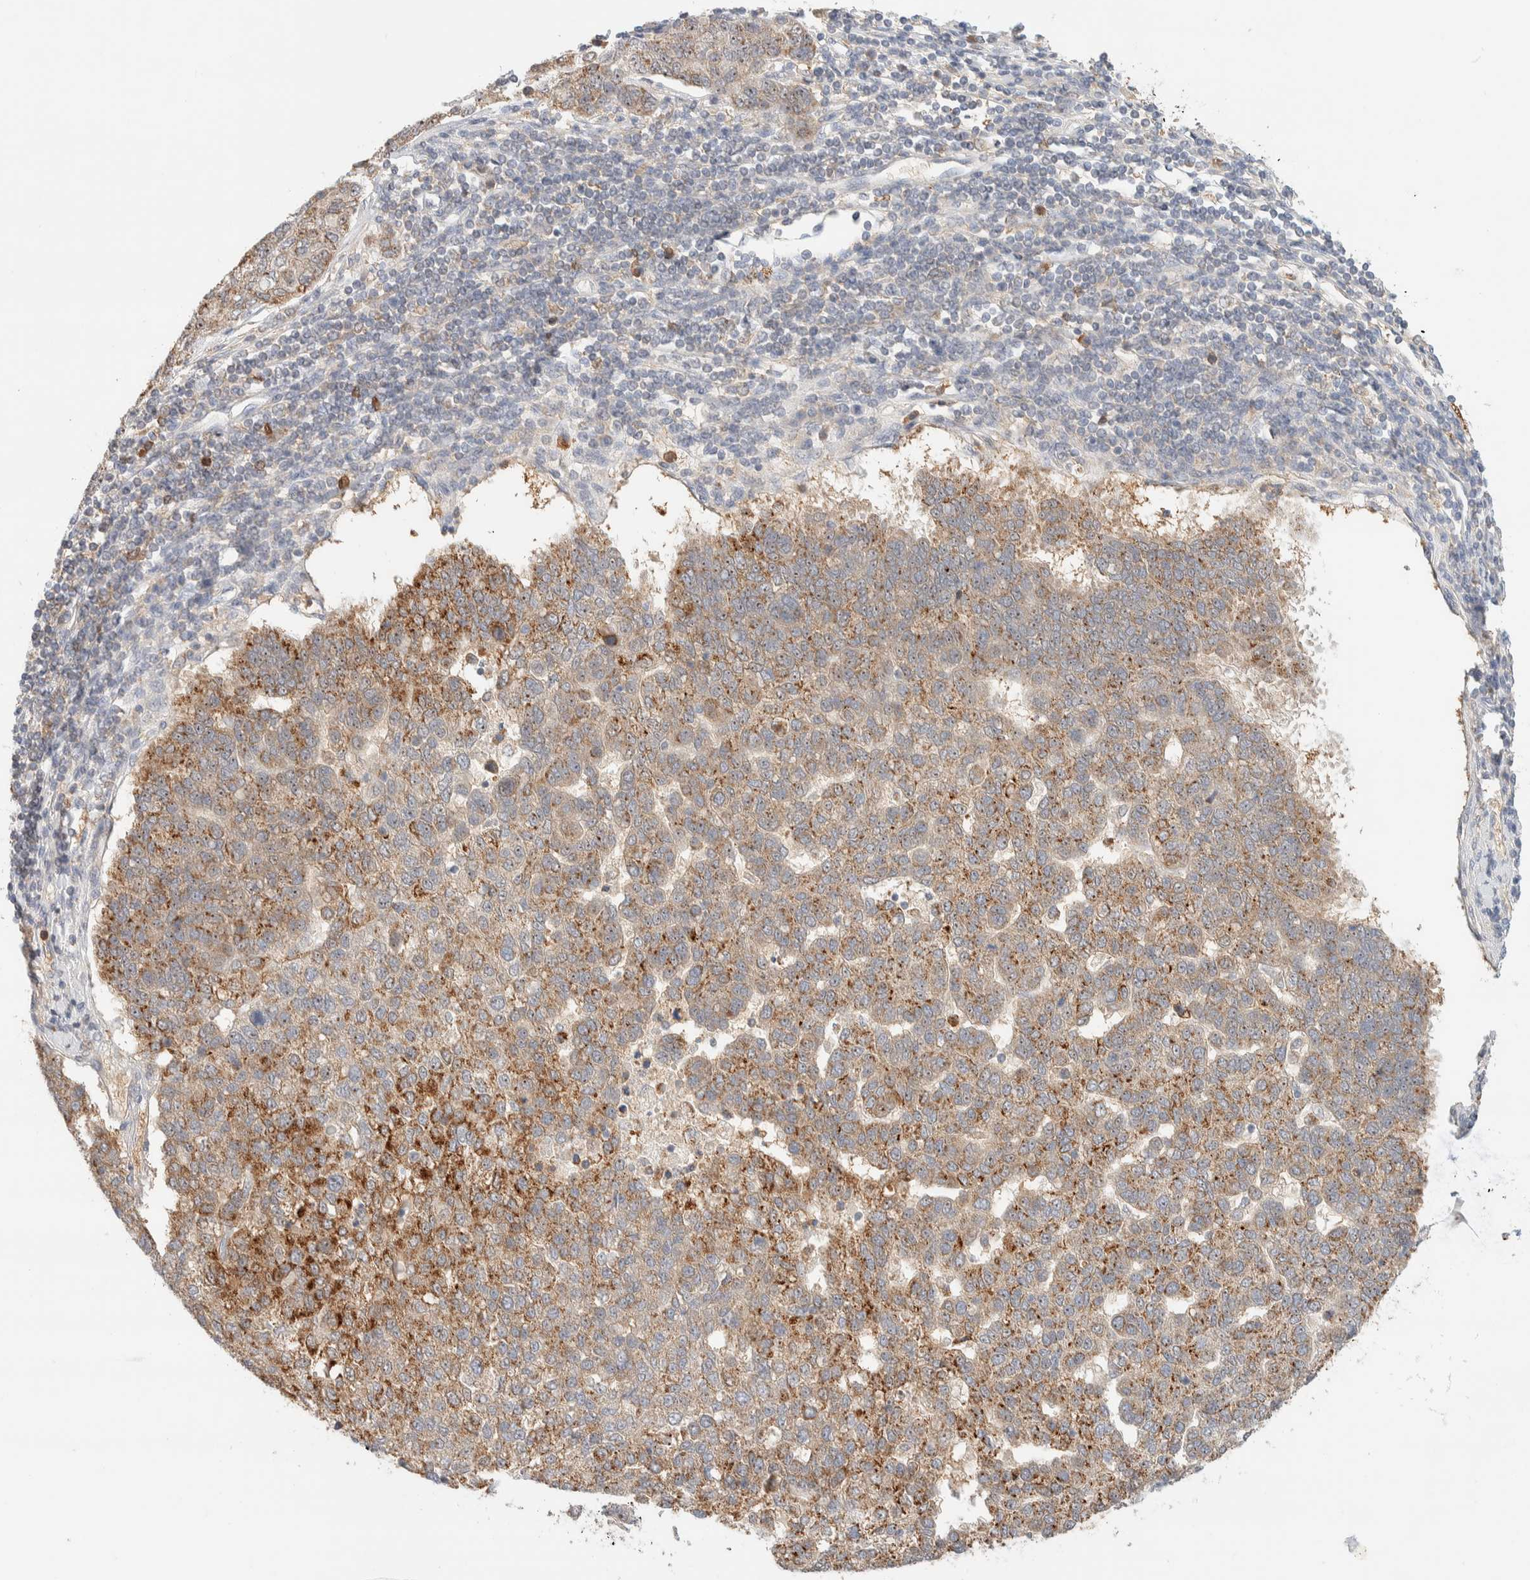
{"staining": {"intensity": "moderate", "quantity": ">75%", "location": "cytoplasmic/membranous"}, "tissue": "pancreatic cancer", "cell_type": "Tumor cells", "image_type": "cancer", "snomed": [{"axis": "morphology", "description": "Adenocarcinoma, NOS"}, {"axis": "topography", "description": "Pancreas"}], "caption": "This micrograph displays immunohistochemistry (IHC) staining of pancreatic adenocarcinoma, with medium moderate cytoplasmic/membranous expression in approximately >75% of tumor cells.", "gene": "HDHD3", "patient": {"sex": "female", "age": 61}}